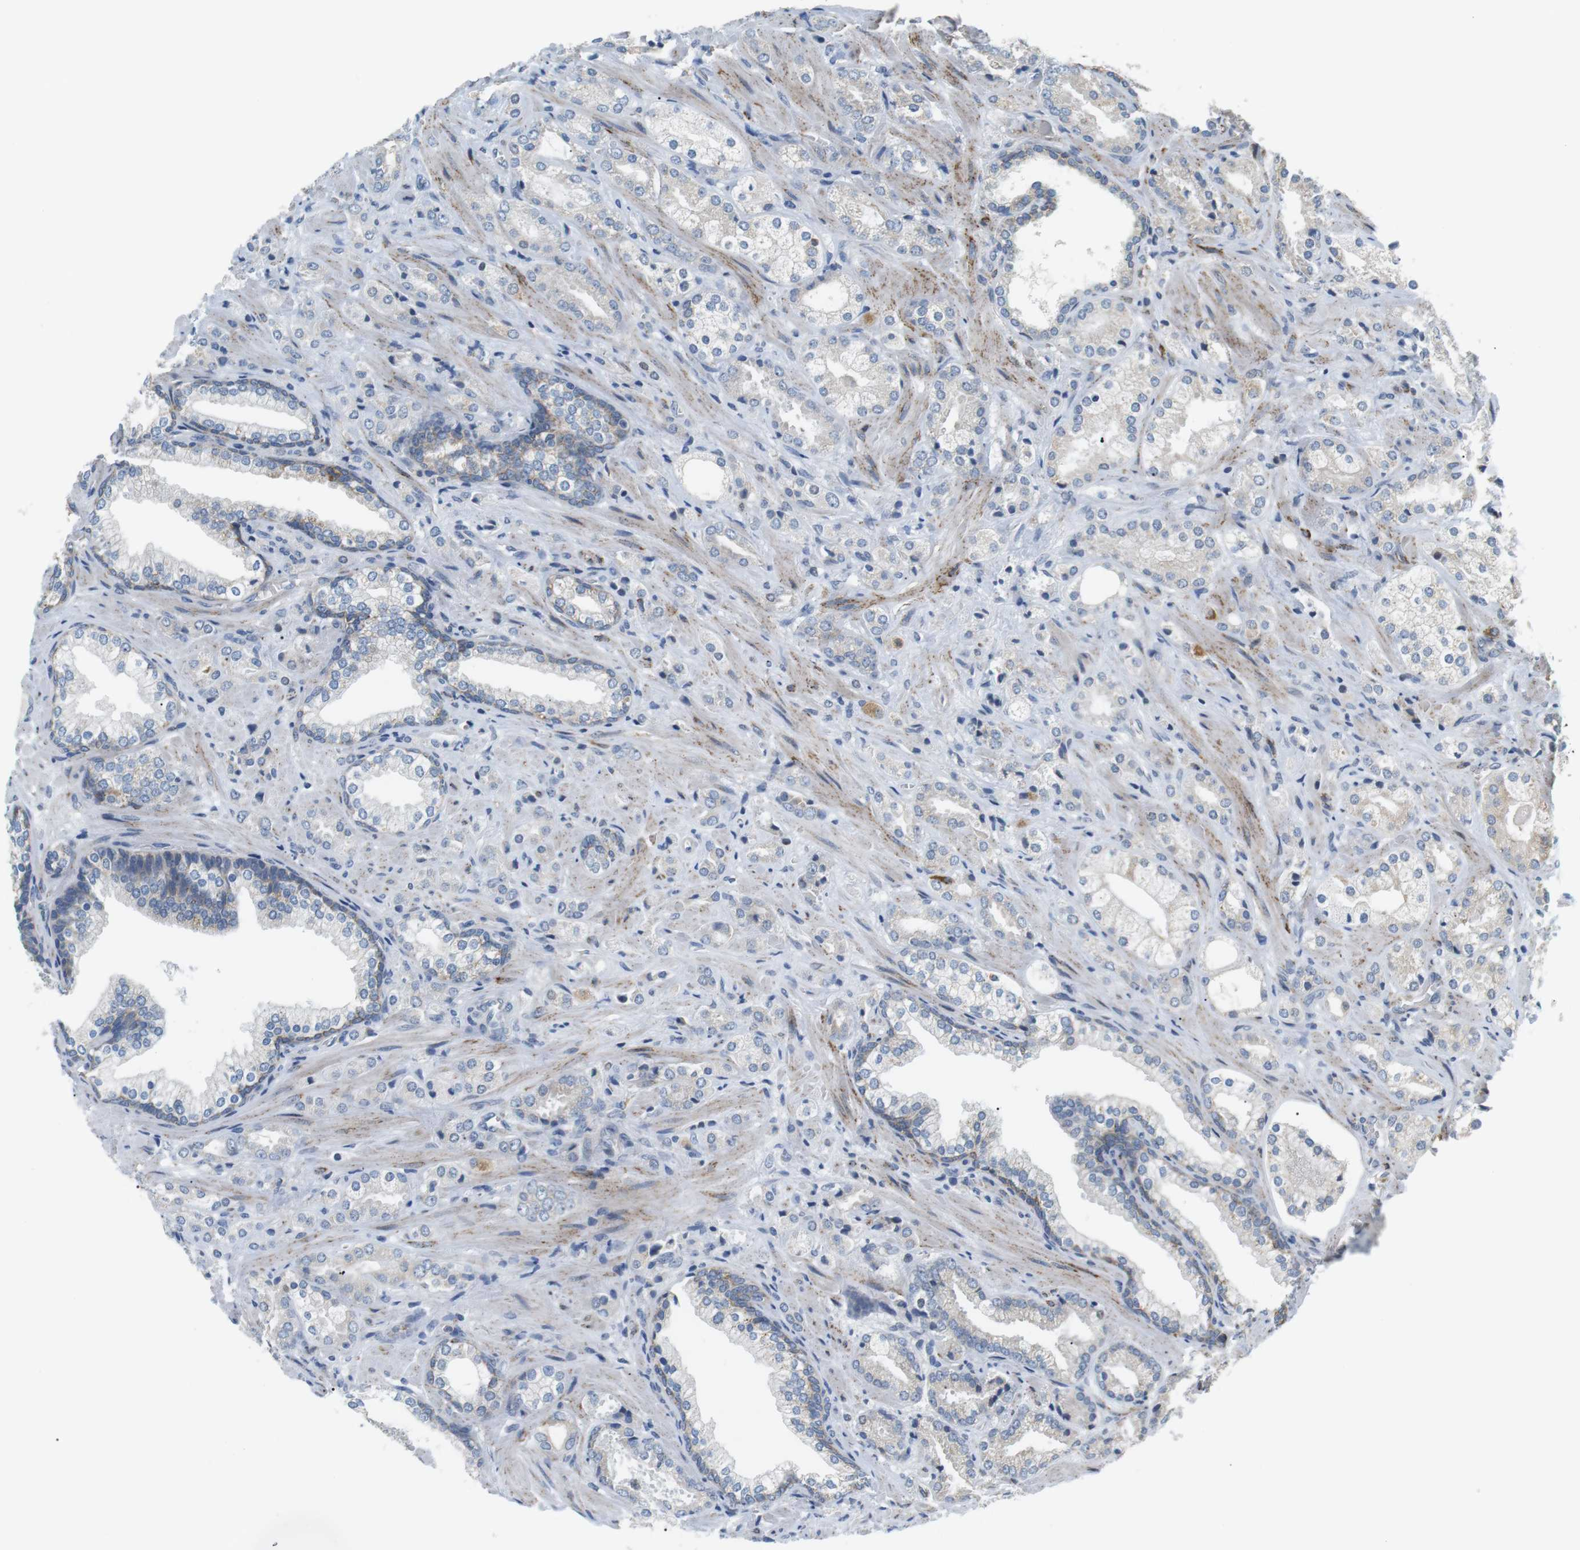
{"staining": {"intensity": "negative", "quantity": "none", "location": "none"}, "tissue": "prostate cancer", "cell_type": "Tumor cells", "image_type": "cancer", "snomed": [{"axis": "morphology", "description": "Adenocarcinoma, High grade"}, {"axis": "topography", "description": "Prostate"}], "caption": "Immunohistochemistry (IHC) of prostate cancer (high-grade adenocarcinoma) reveals no positivity in tumor cells. (DAB immunohistochemistry (IHC), high magnification).", "gene": "CD300E", "patient": {"sex": "male", "age": 64}}